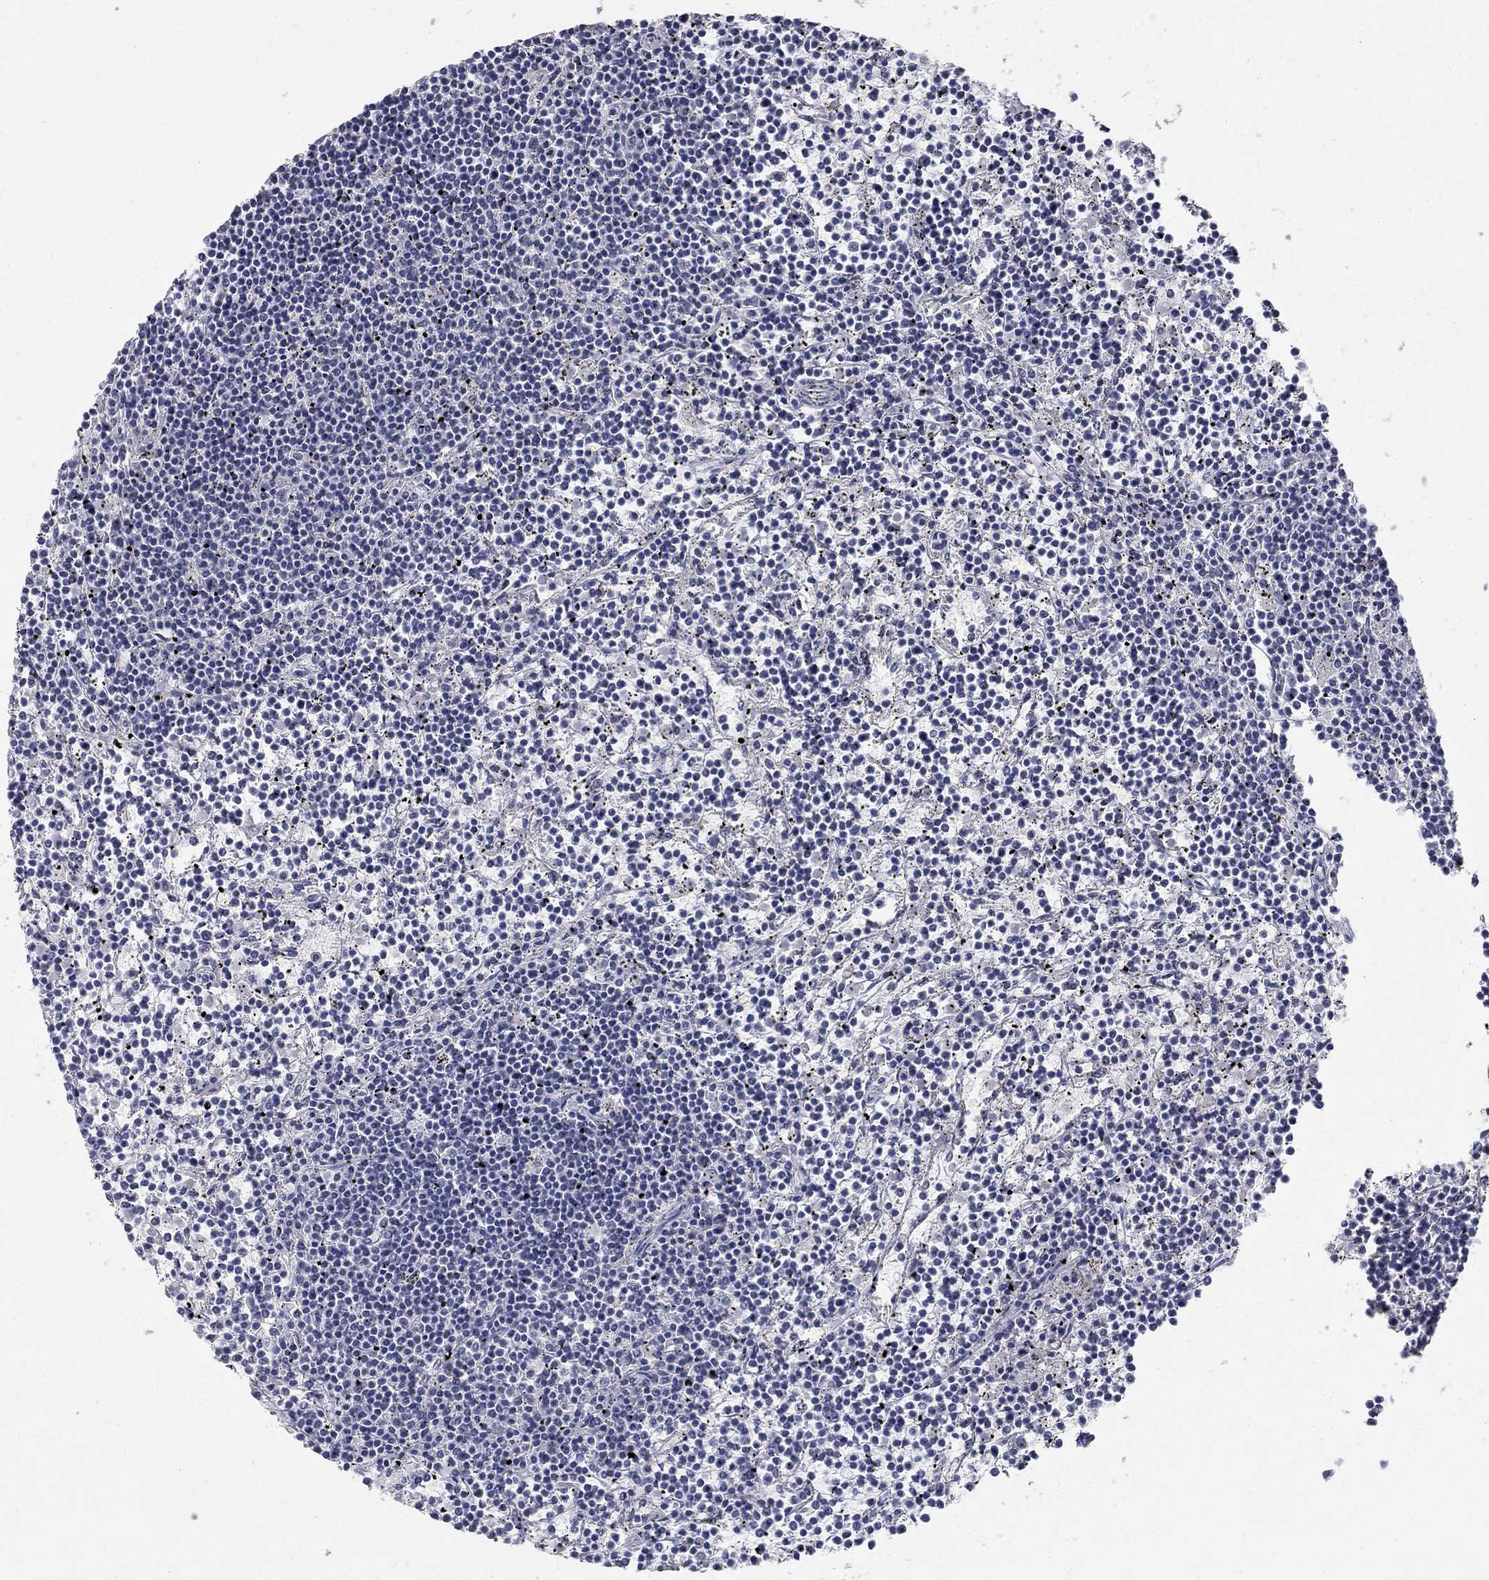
{"staining": {"intensity": "negative", "quantity": "none", "location": "none"}, "tissue": "lymphoma", "cell_type": "Tumor cells", "image_type": "cancer", "snomed": [{"axis": "morphology", "description": "Malignant lymphoma, non-Hodgkin's type, Low grade"}, {"axis": "topography", "description": "Spleen"}], "caption": "Malignant lymphoma, non-Hodgkin's type (low-grade) stained for a protein using immunohistochemistry reveals no staining tumor cells.", "gene": "PANK3", "patient": {"sex": "female", "age": 19}}